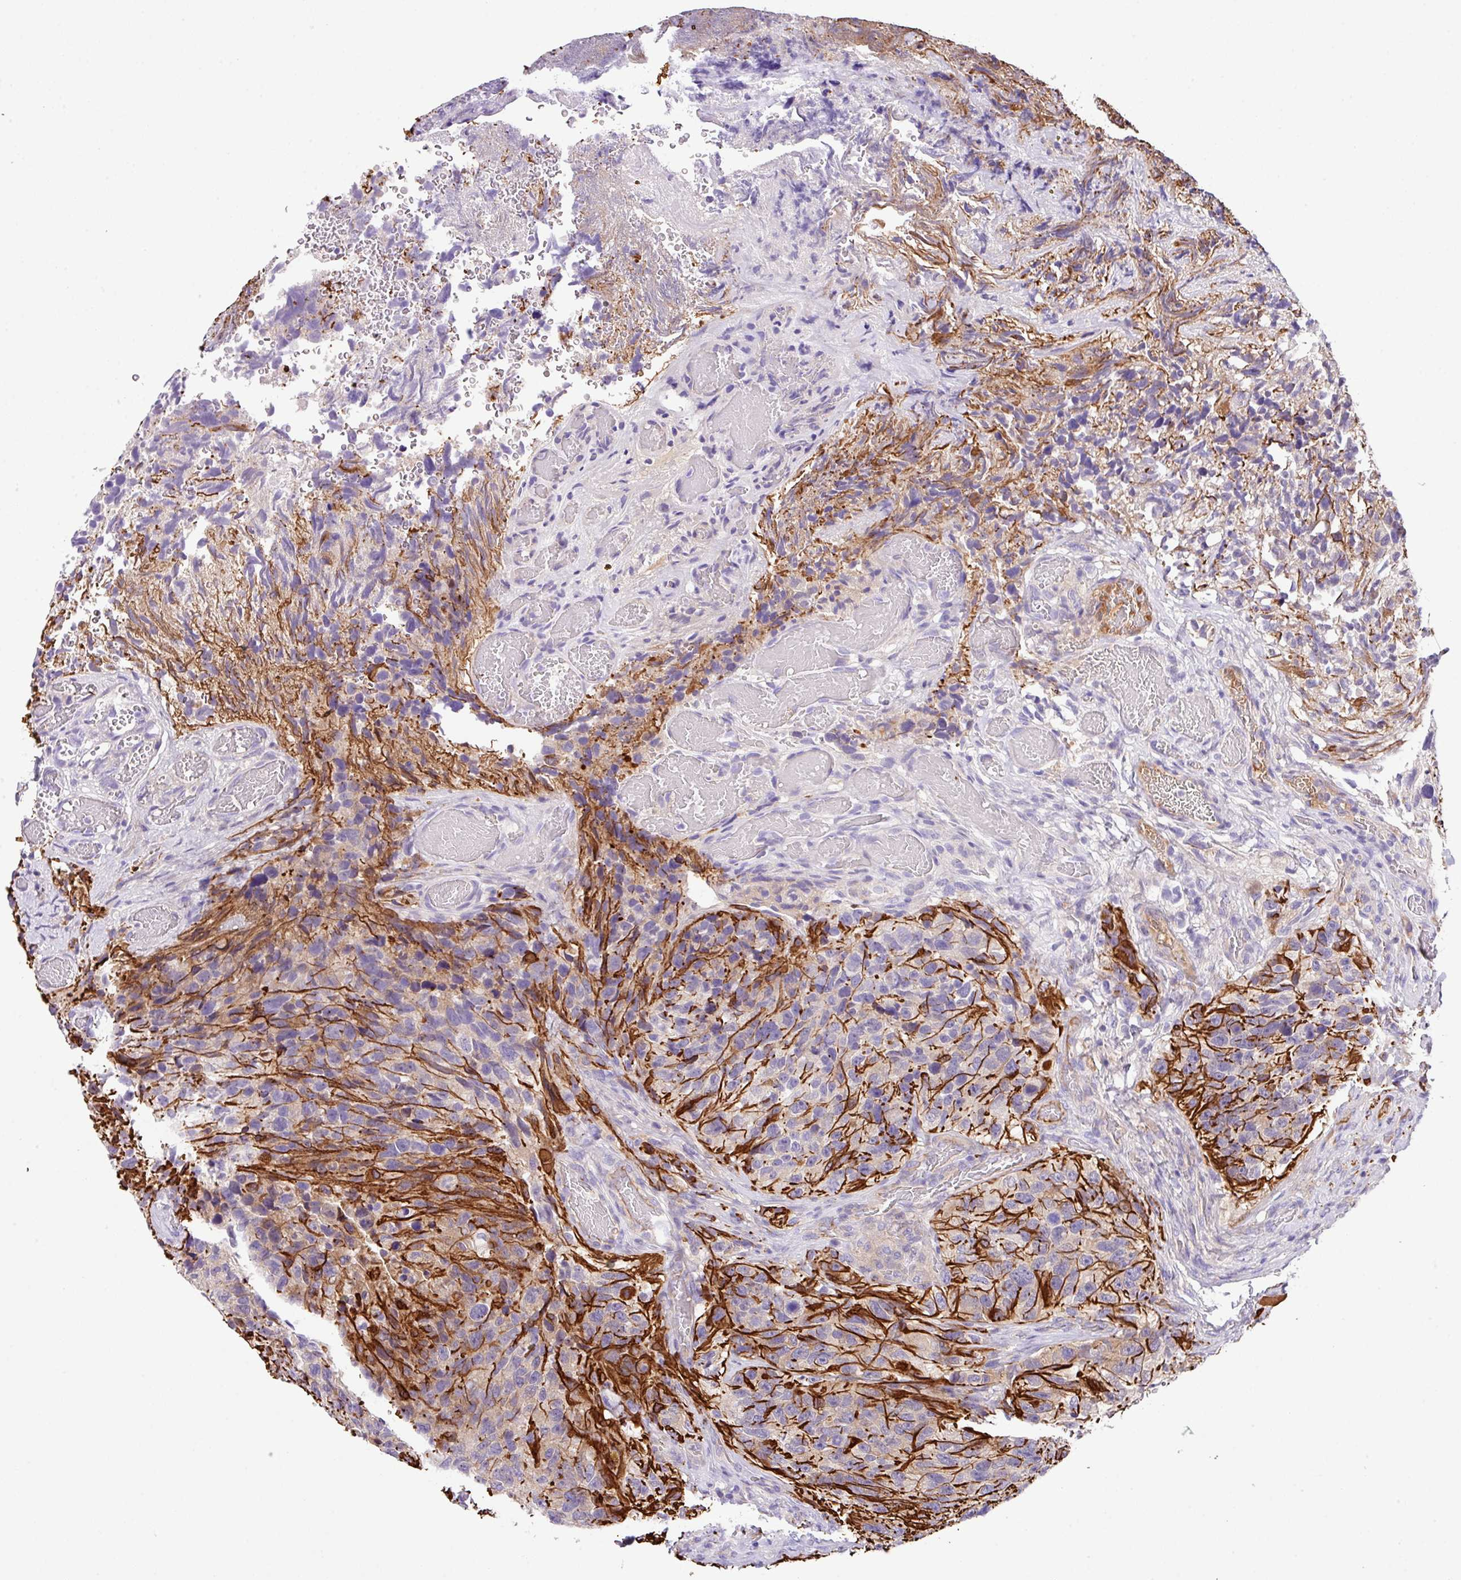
{"staining": {"intensity": "negative", "quantity": "none", "location": "none"}, "tissue": "glioma", "cell_type": "Tumor cells", "image_type": "cancer", "snomed": [{"axis": "morphology", "description": "Glioma, malignant, High grade"}, {"axis": "topography", "description": "Brain"}], "caption": "Tumor cells show no significant protein positivity in glioma.", "gene": "DNAL1", "patient": {"sex": "male", "age": 69}}